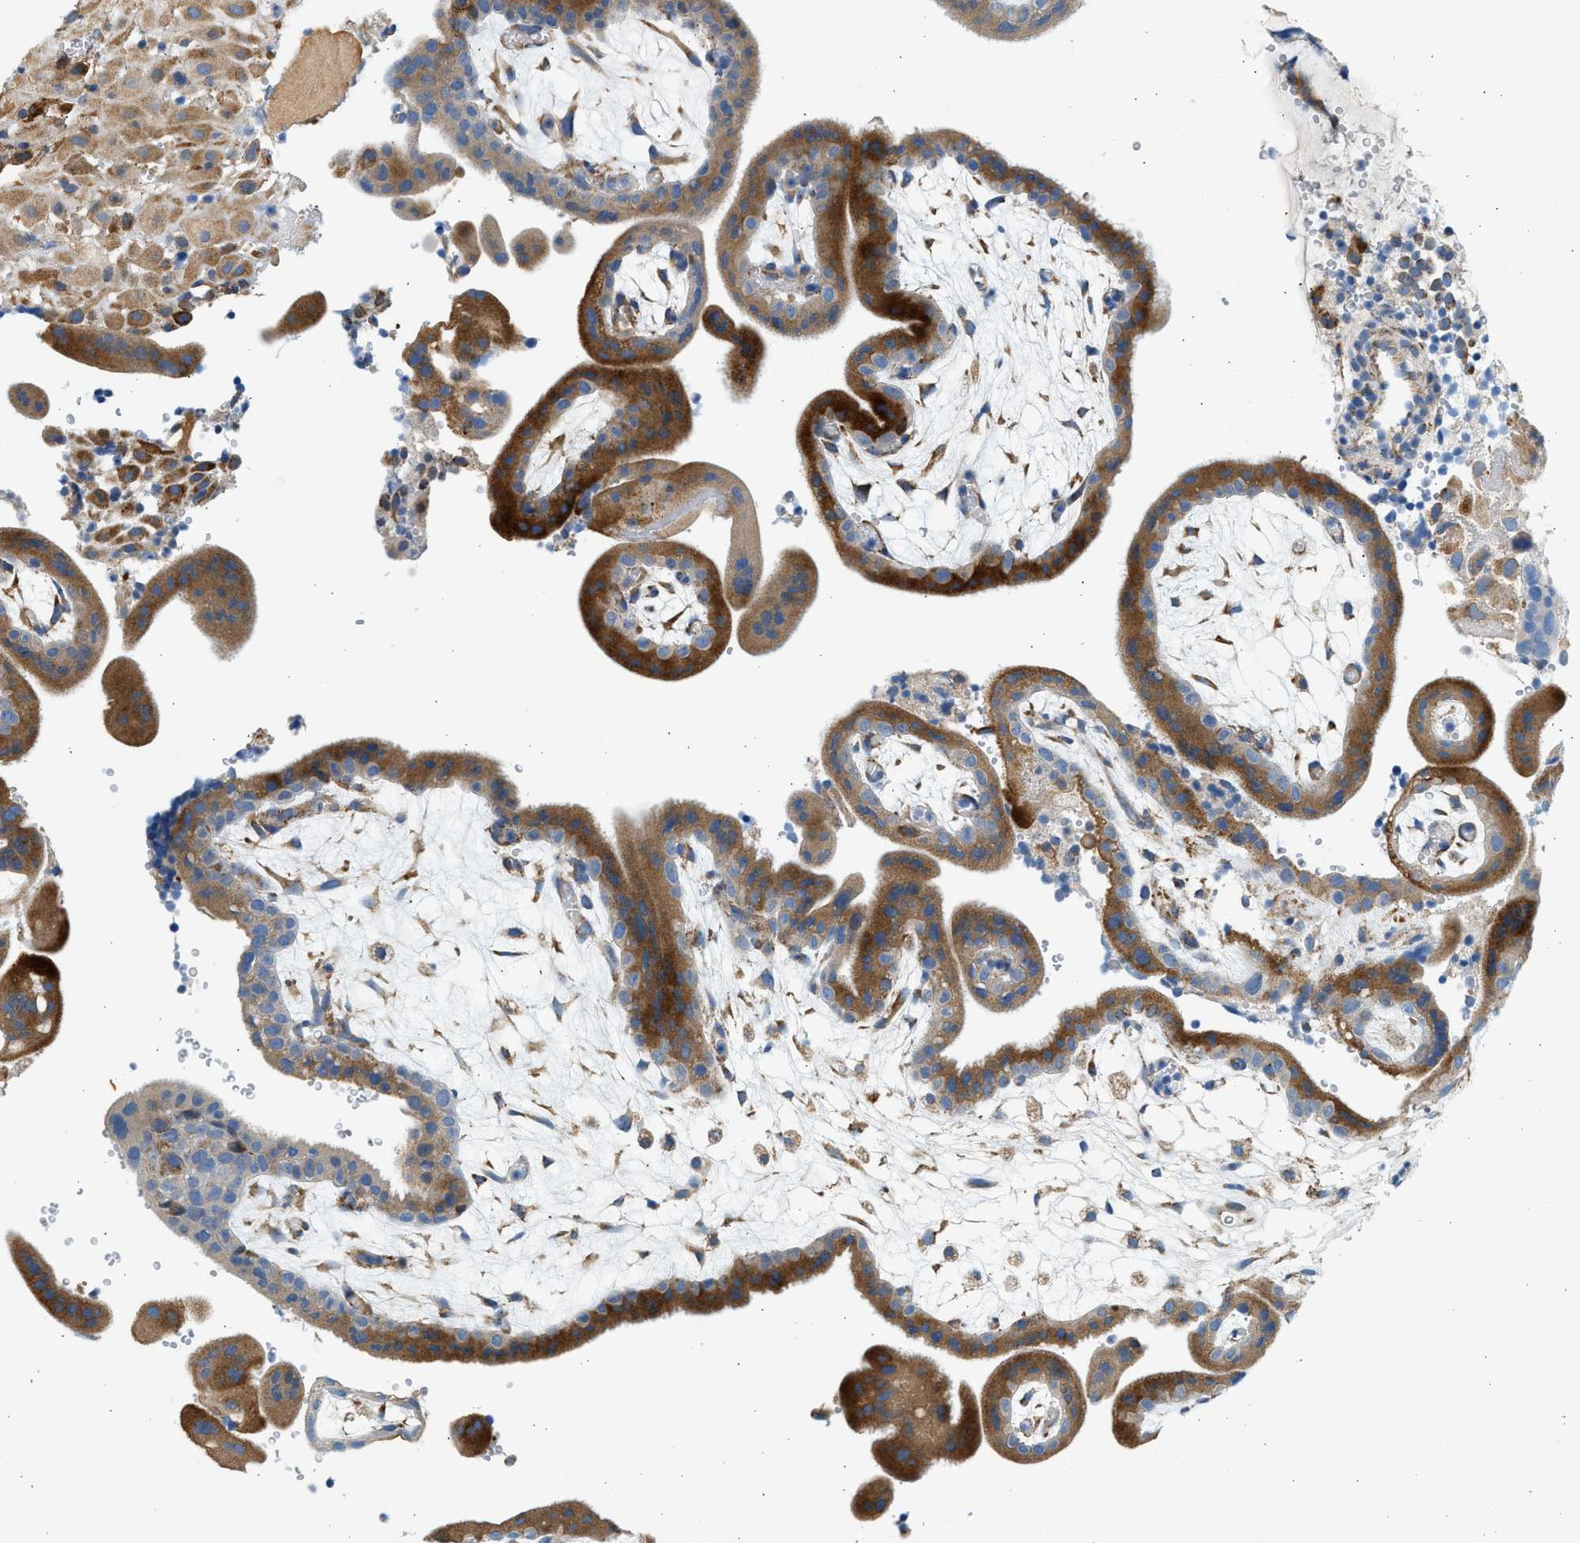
{"staining": {"intensity": "moderate", "quantity": "25%-75%", "location": "cytoplasmic/membranous"}, "tissue": "placenta", "cell_type": "Decidual cells", "image_type": "normal", "snomed": [{"axis": "morphology", "description": "Normal tissue, NOS"}, {"axis": "topography", "description": "Placenta"}], "caption": "Human placenta stained with a brown dye reveals moderate cytoplasmic/membranous positive positivity in about 25%-75% of decidual cells.", "gene": "CNTN6", "patient": {"sex": "female", "age": 18}}